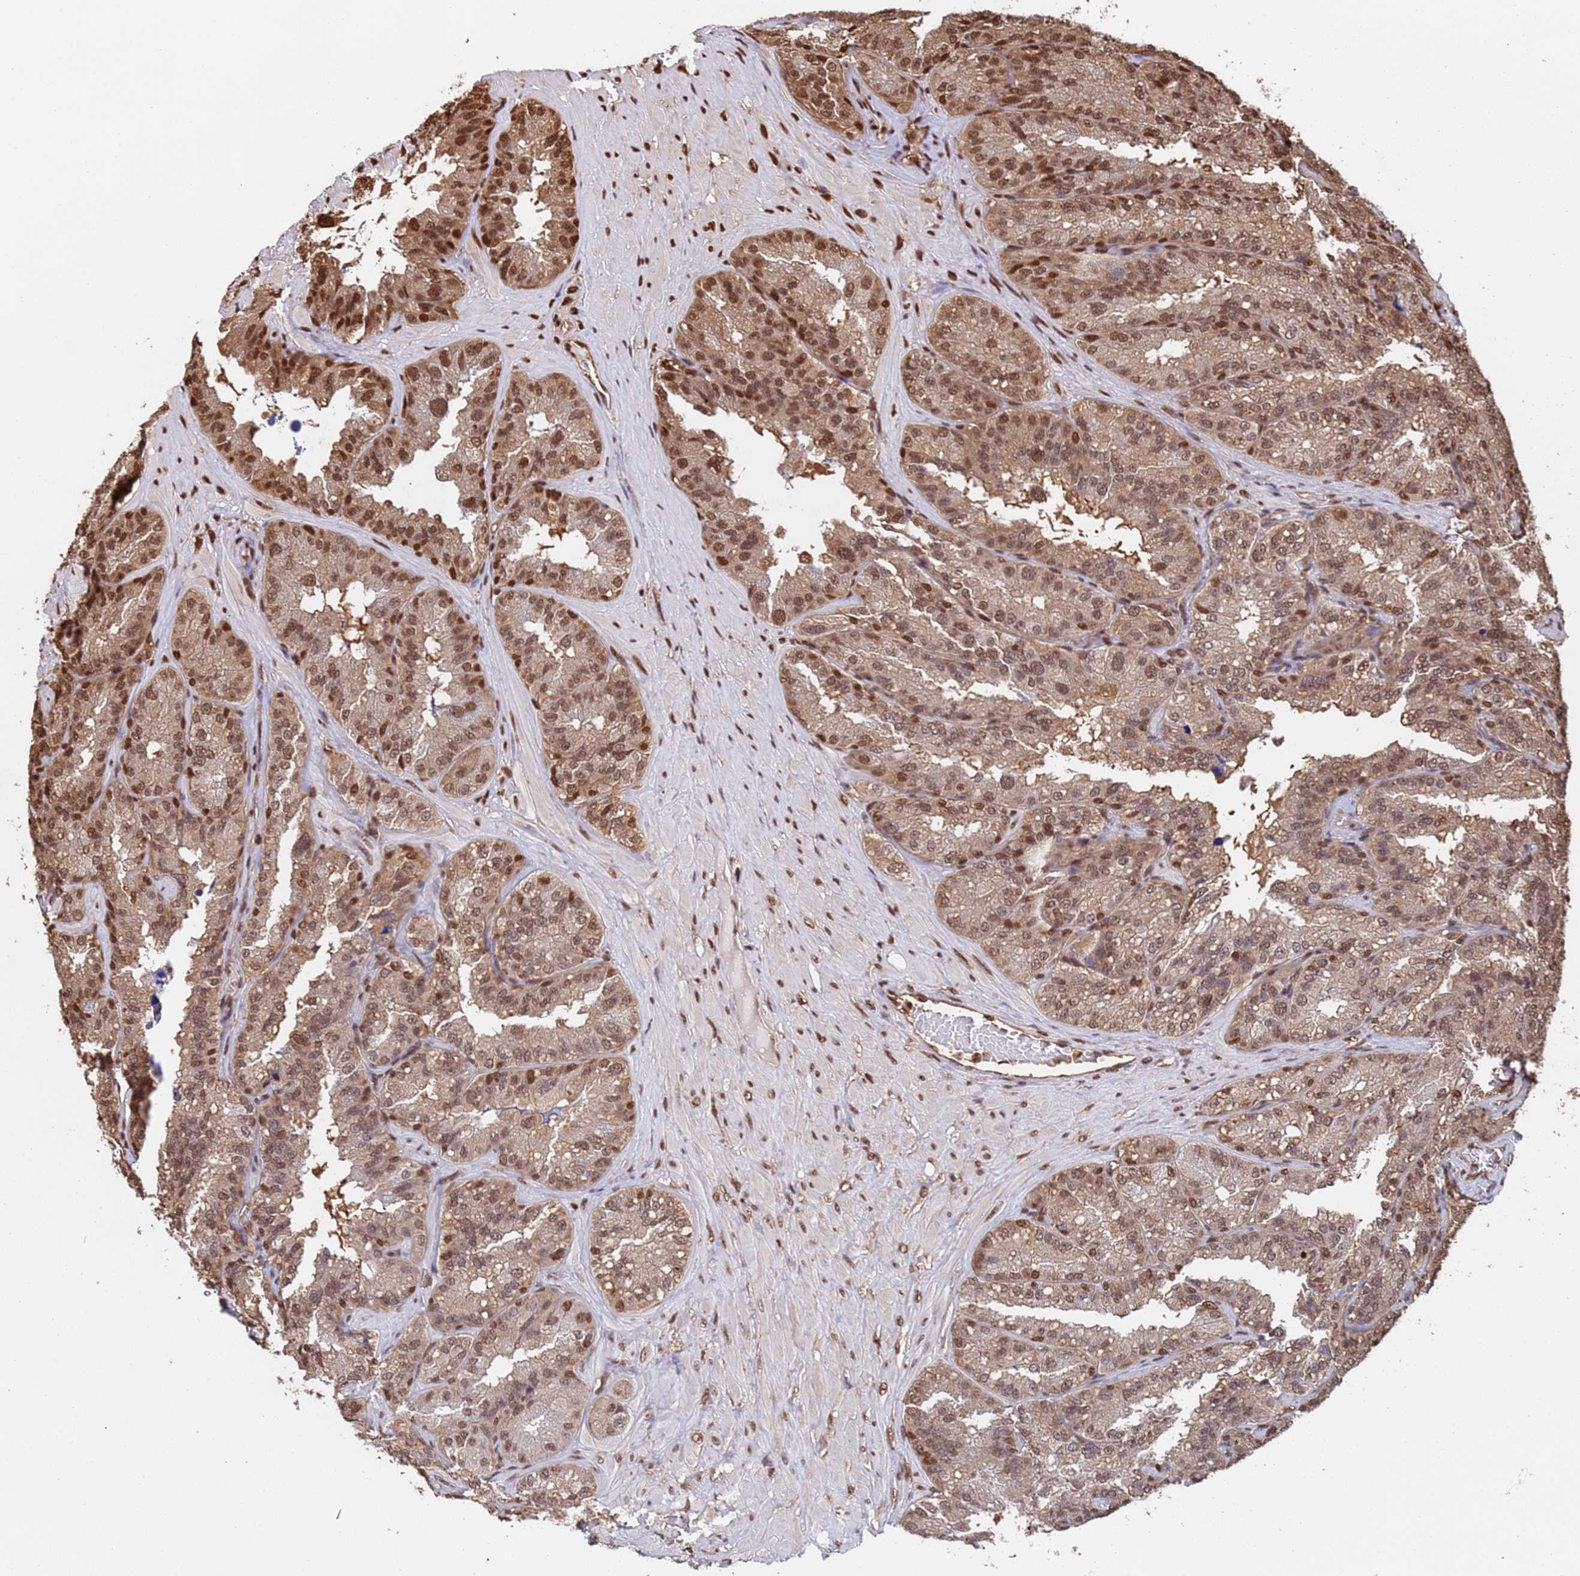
{"staining": {"intensity": "moderate", "quantity": ">75%", "location": "nuclear"}, "tissue": "seminal vesicle", "cell_type": "Glandular cells", "image_type": "normal", "snomed": [{"axis": "morphology", "description": "Normal tissue, NOS"}, {"axis": "topography", "description": "Seminal veicle"}], "caption": "Immunohistochemical staining of benign seminal vesicle displays moderate nuclear protein expression in approximately >75% of glandular cells.", "gene": "SUMO2", "patient": {"sex": "male", "age": 58}}